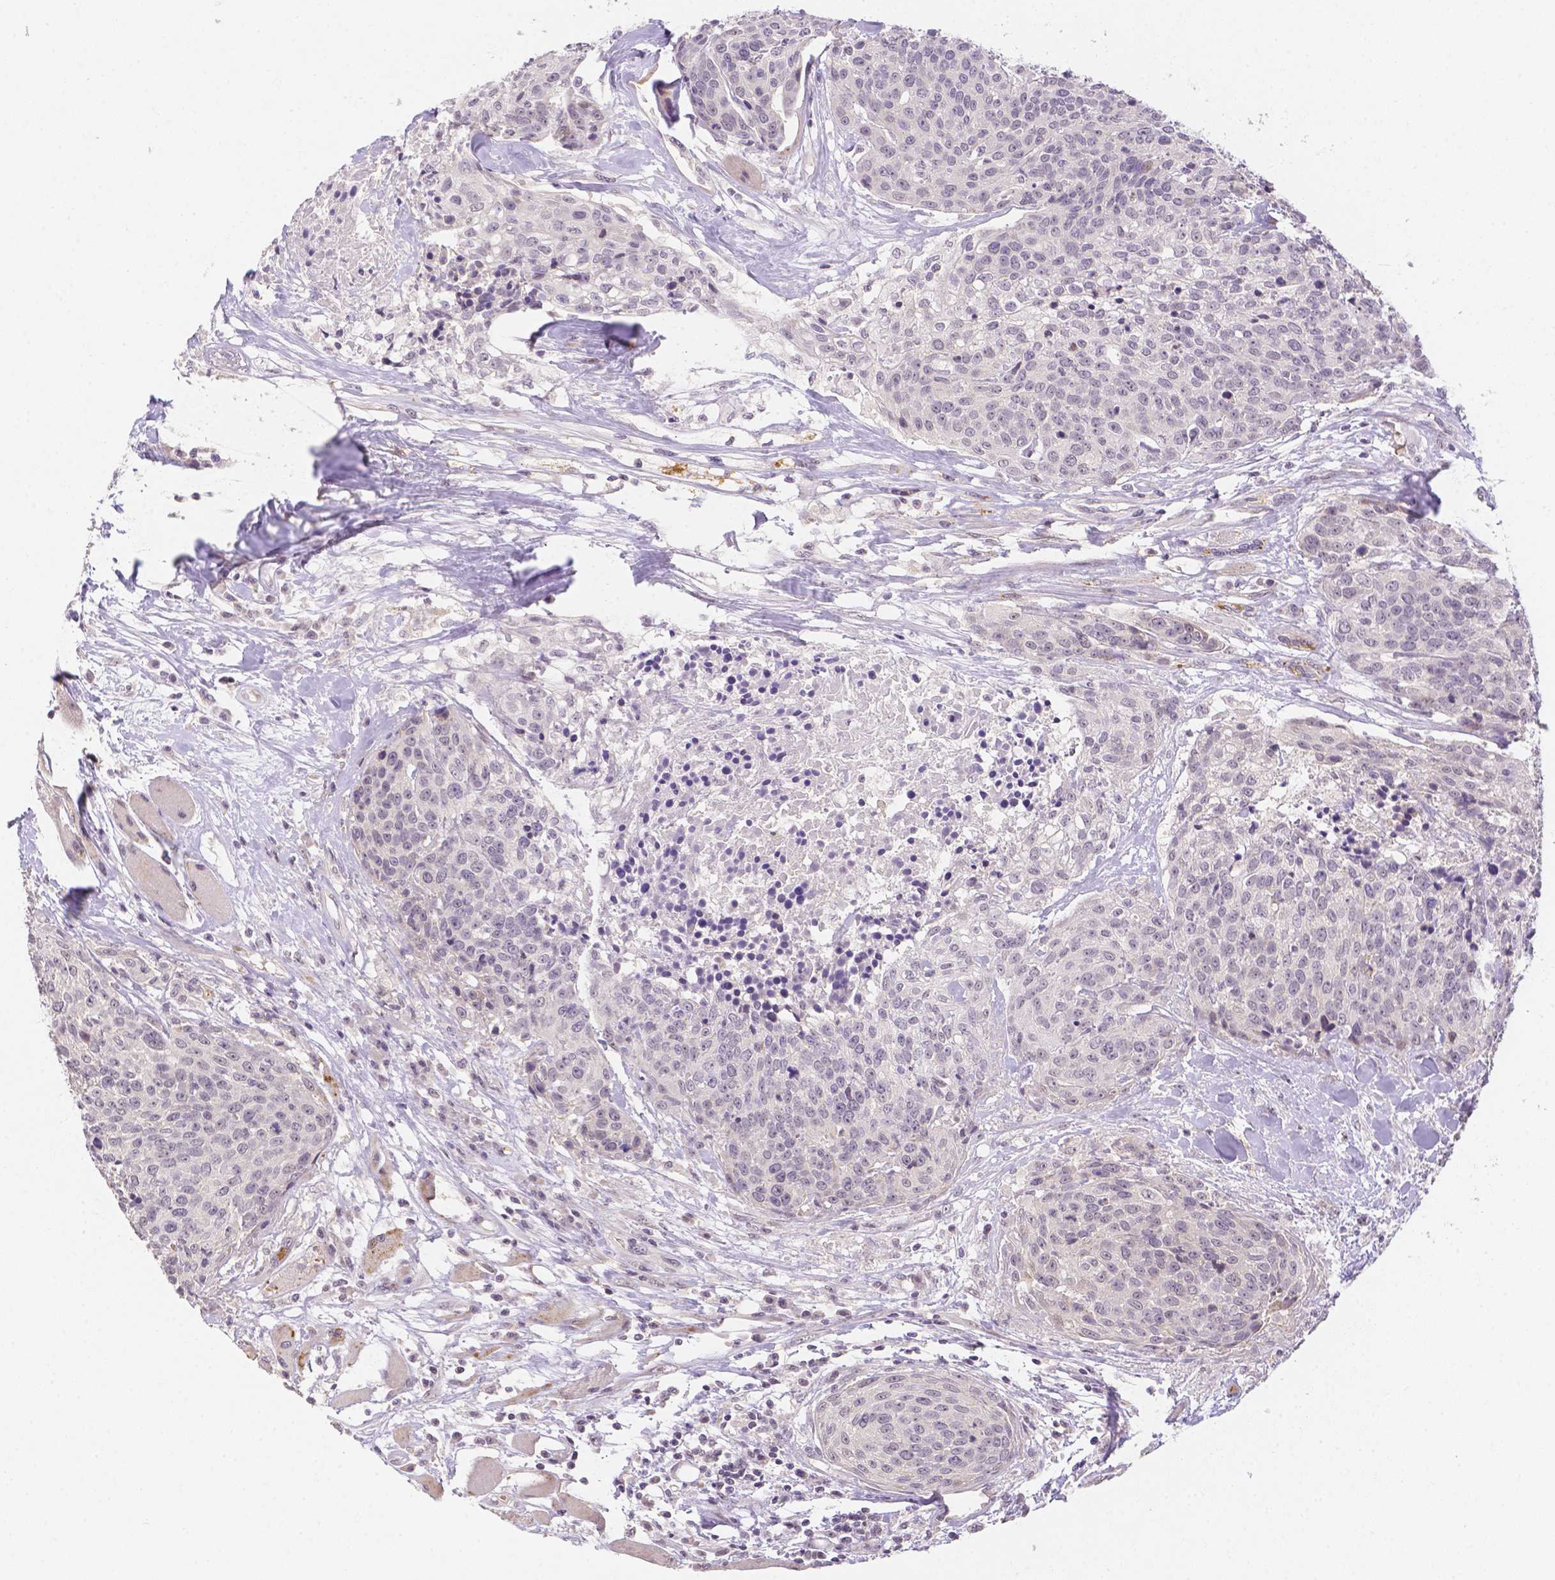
{"staining": {"intensity": "negative", "quantity": "none", "location": "none"}, "tissue": "head and neck cancer", "cell_type": "Tumor cells", "image_type": "cancer", "snomed": [{"axis": "morphology", "description": "Squamous cell carcinoma, NOS"}, {"axis": "topography", "description": "Oral tissue"}, {"axis": "topography", "description": "Head-Neck"}], "caption": "Immunohistochemistry micrograph of neoplastic tissue: head and neck squamous cell carcinoma stained with DAB (3,3'-diaminobenzidine) demonstrates no significant protein expression in tumor cells.", "gene": "ZNF280B", "patient": {"sex": "male", "age": 64}}